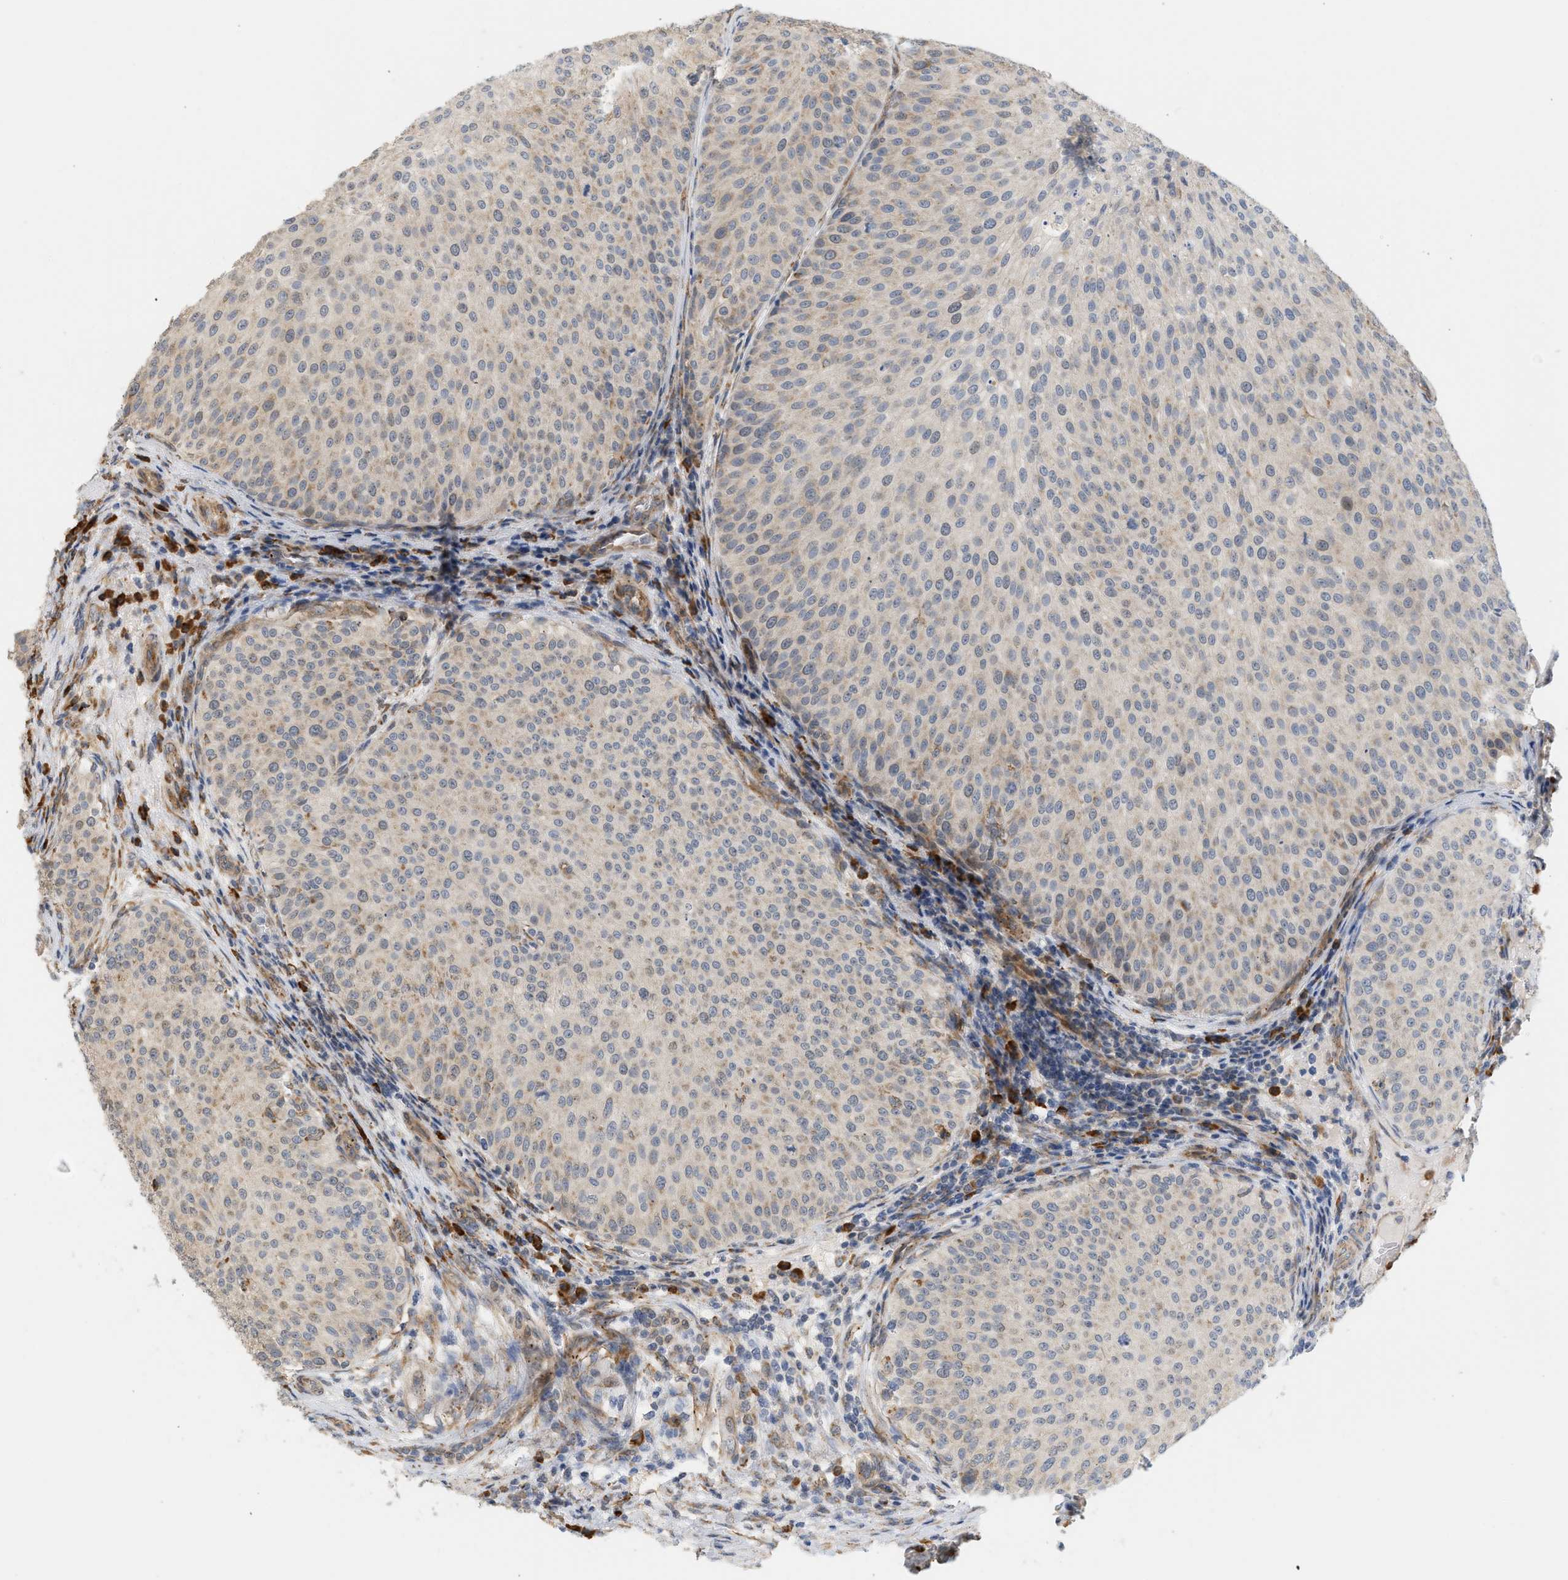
{"staining": {"intensity": "weak", "quantity": "<25%", "location": "cytoplasmic/membranous"}, "tissue": "urothelial cancer", "cell_type": "Tumor cells", "image_type": "cancer", "snomed": [{"axis": "morphology", "description": "Urothelial carcinoma, Low grade"}, {"axis": "topography", "description": "Smooth muscle"}, {"axis": "topography", "description": "Urinary bladder"}], "caption": "Human low-grade urothelial carcinoma stained for a protein using immunohistochemistry (IHC) exhibits no staining in tumor cells.", "gene": "SVOP", "patient": {"sex": "male", "age": 60}}